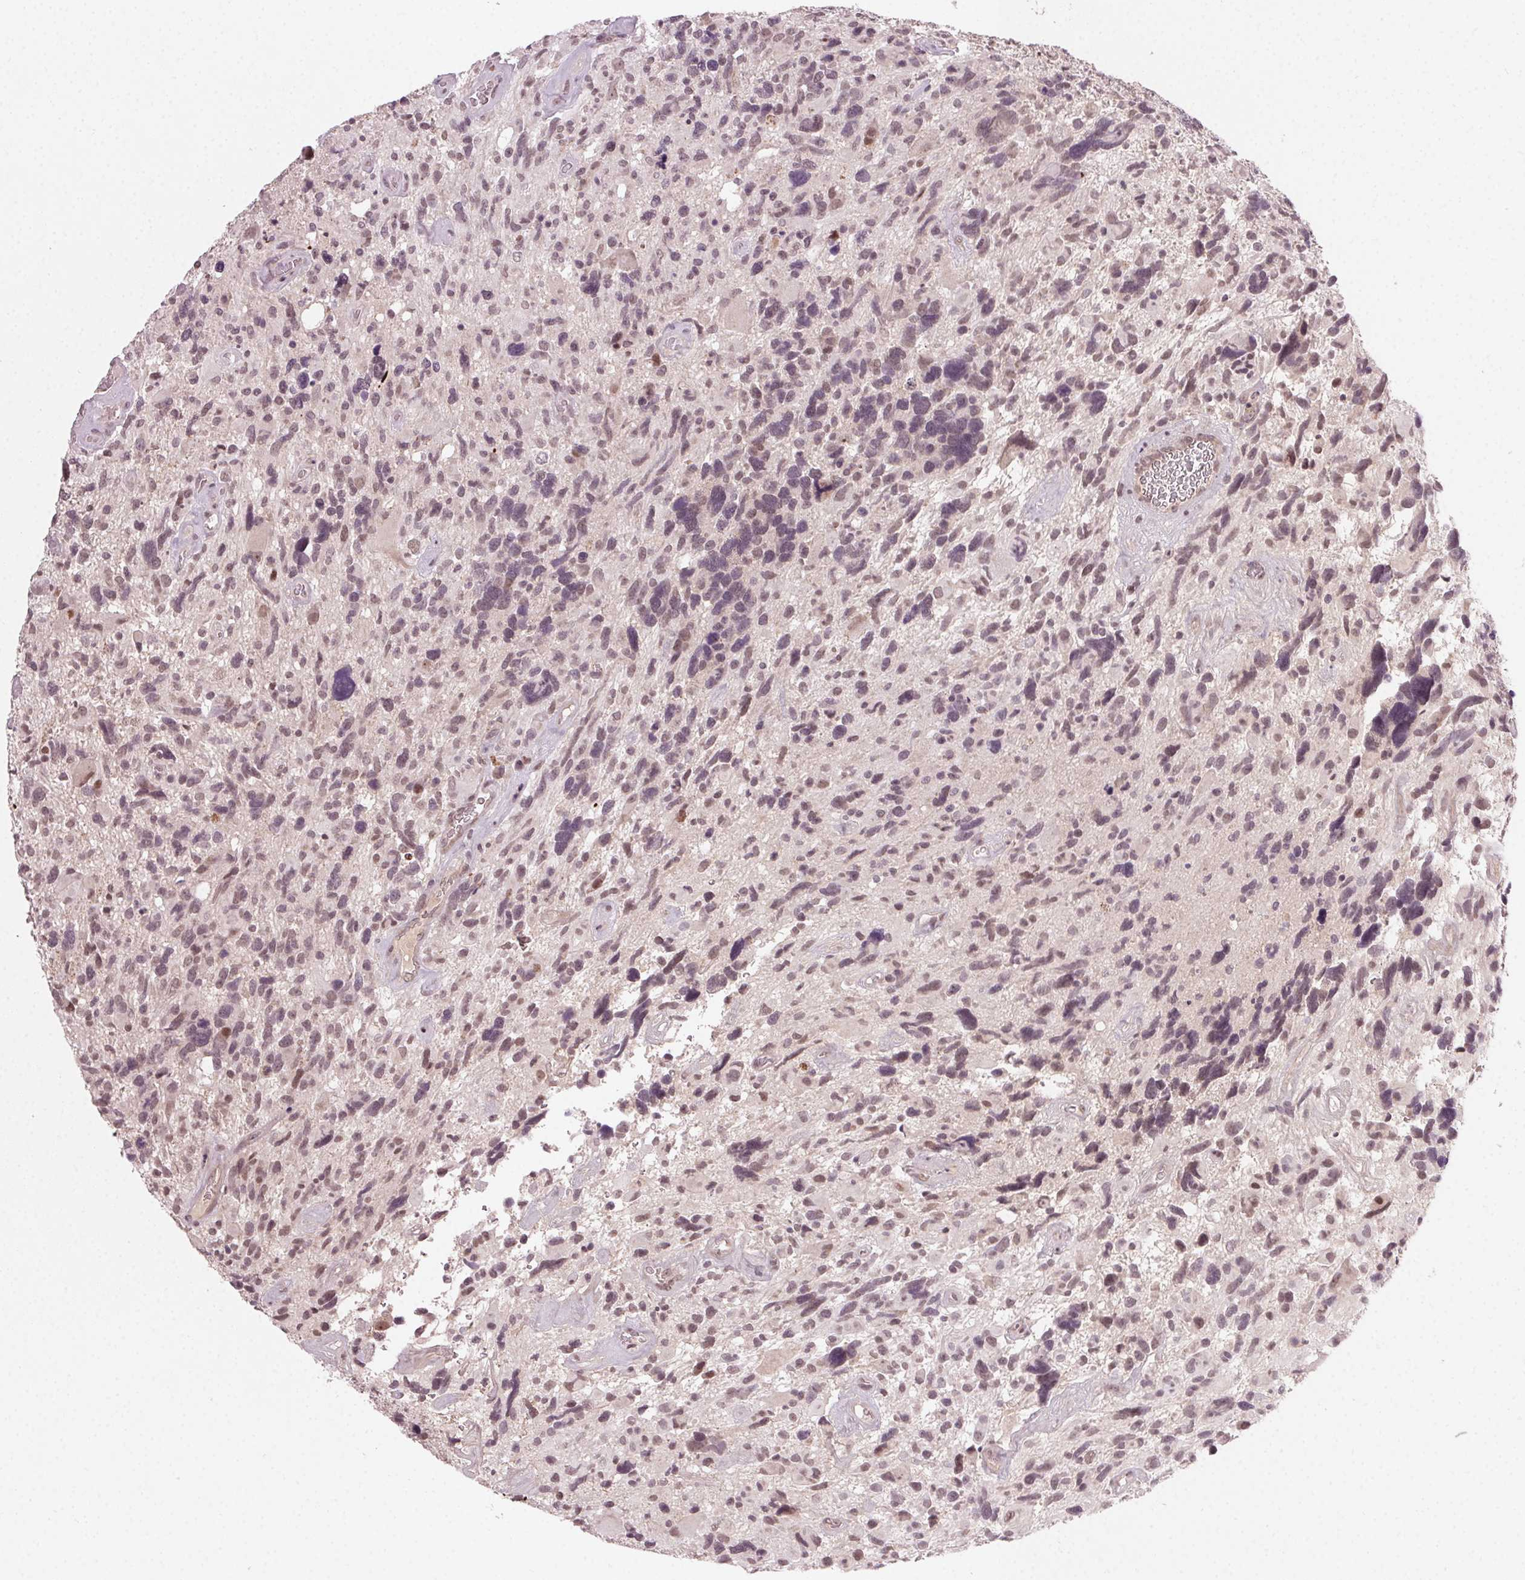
{"staining": {"intensity": "weak", "quantity": "25%-75%", "location": "nuclear"}, "tissue": "glioma", "cell_type": "Tumor cells", "image_type": "cancer", "snomed": [{"axis": "morphology", "description": "Glioma, malignant, High grade"}, {"axis": "topography", "description": "Brain"}], "caption": "High-power microscopy captured an immunohistochemistry photomicrograph of malignant high-grade glioma, revealing weak nuclear positivity in about 25%-75% of tumor cells.", "gene": "TUB", "patient": {"sex": "male", "age": 49}}